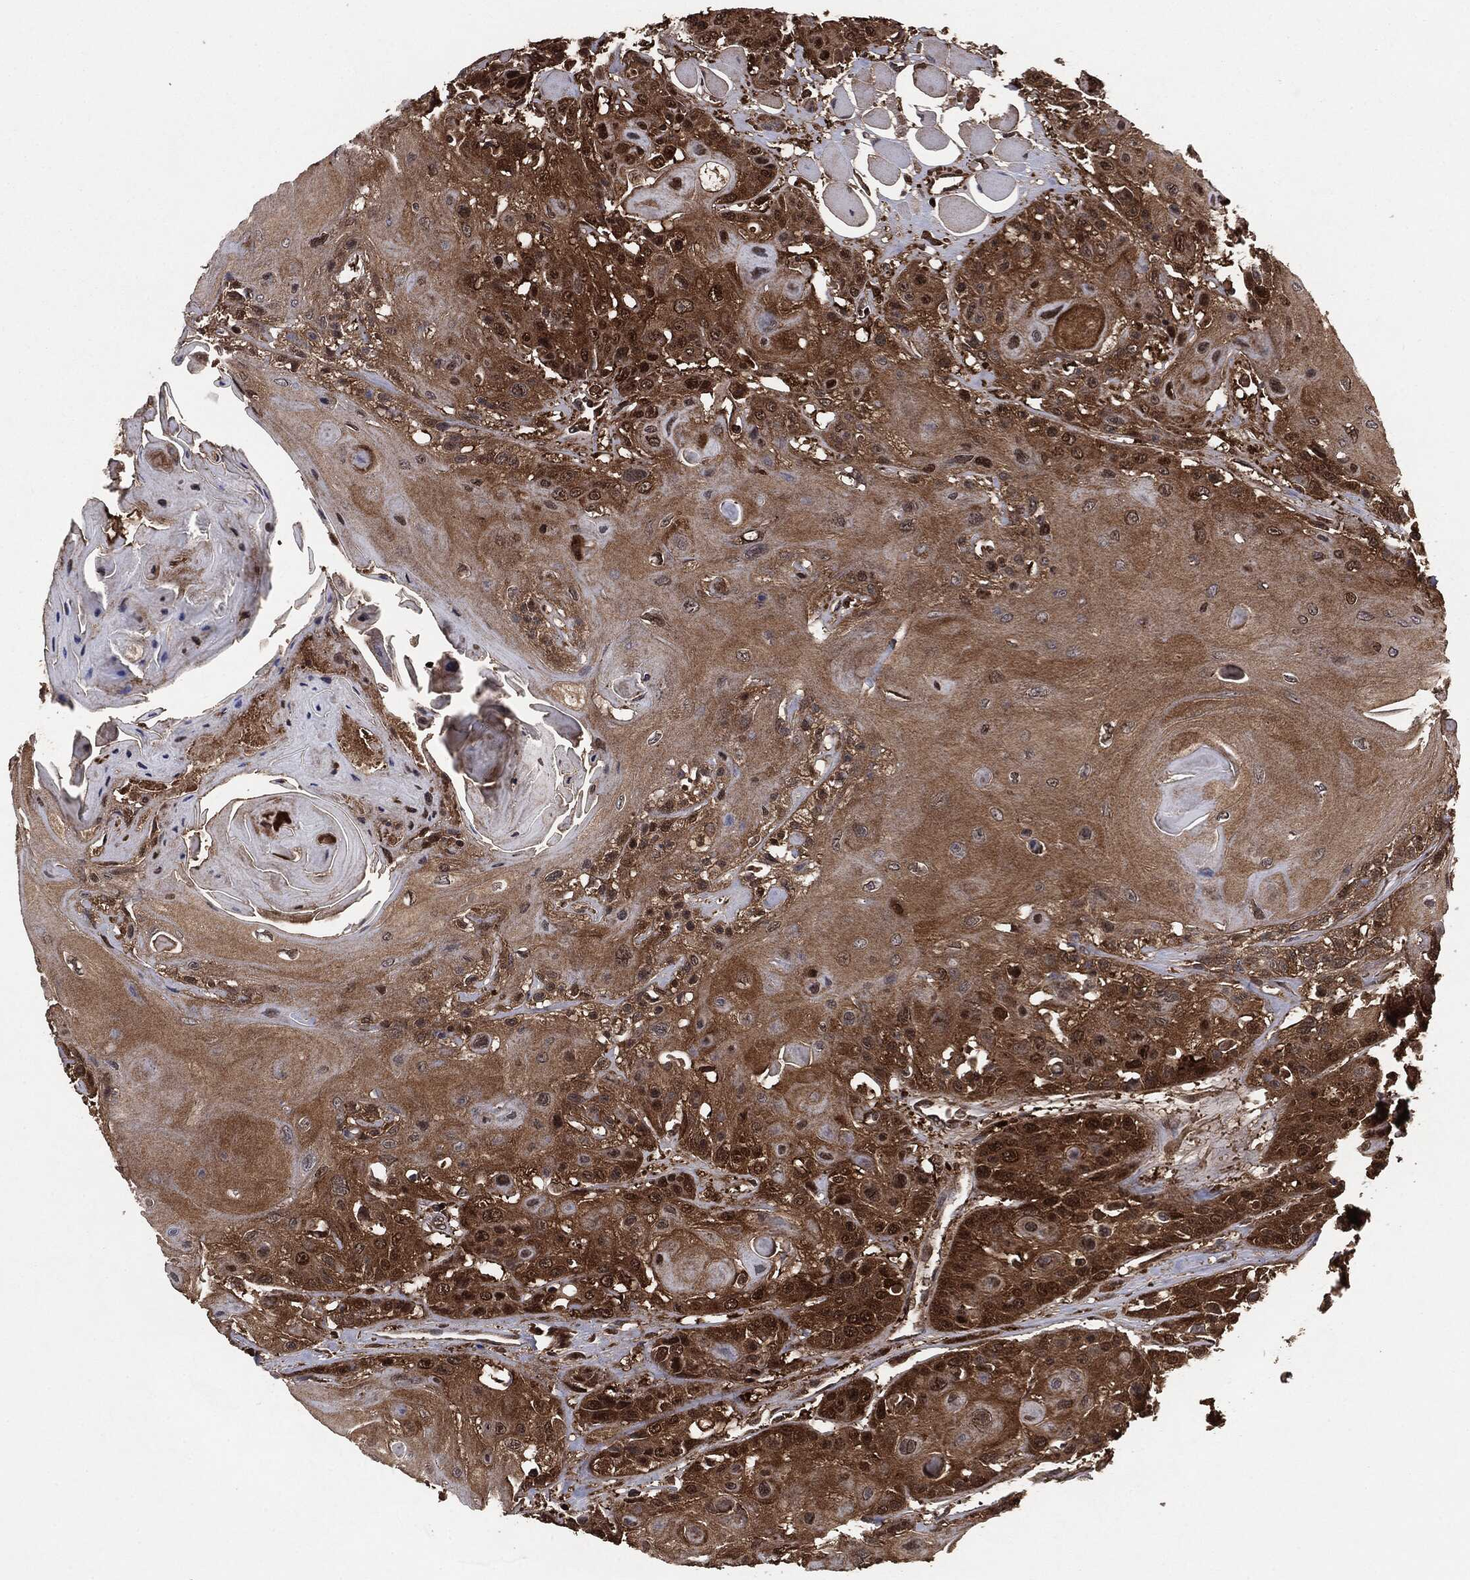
{"staining": {"intensity": "strong", "quantity": ">75%", "location": "cytoplasmic/membranous"}, "tissue": "head and neck cancer", "cell_type": "Tumor cells", "image_type": "cancer", "snomed": [{"axis": "morphology", "description": "Squamous cell carcinoma, NOS"}, {"axis": "topography", "description": "Head-Neck"}], "caption": "A brown stain labels strong cytoplasmic/membranous positivity of a protein in human head and neck cancer (squamous cell carcinoma) tumor cells.", "gene": "NME1", "patient": {"sex": "female", "age": 59}}